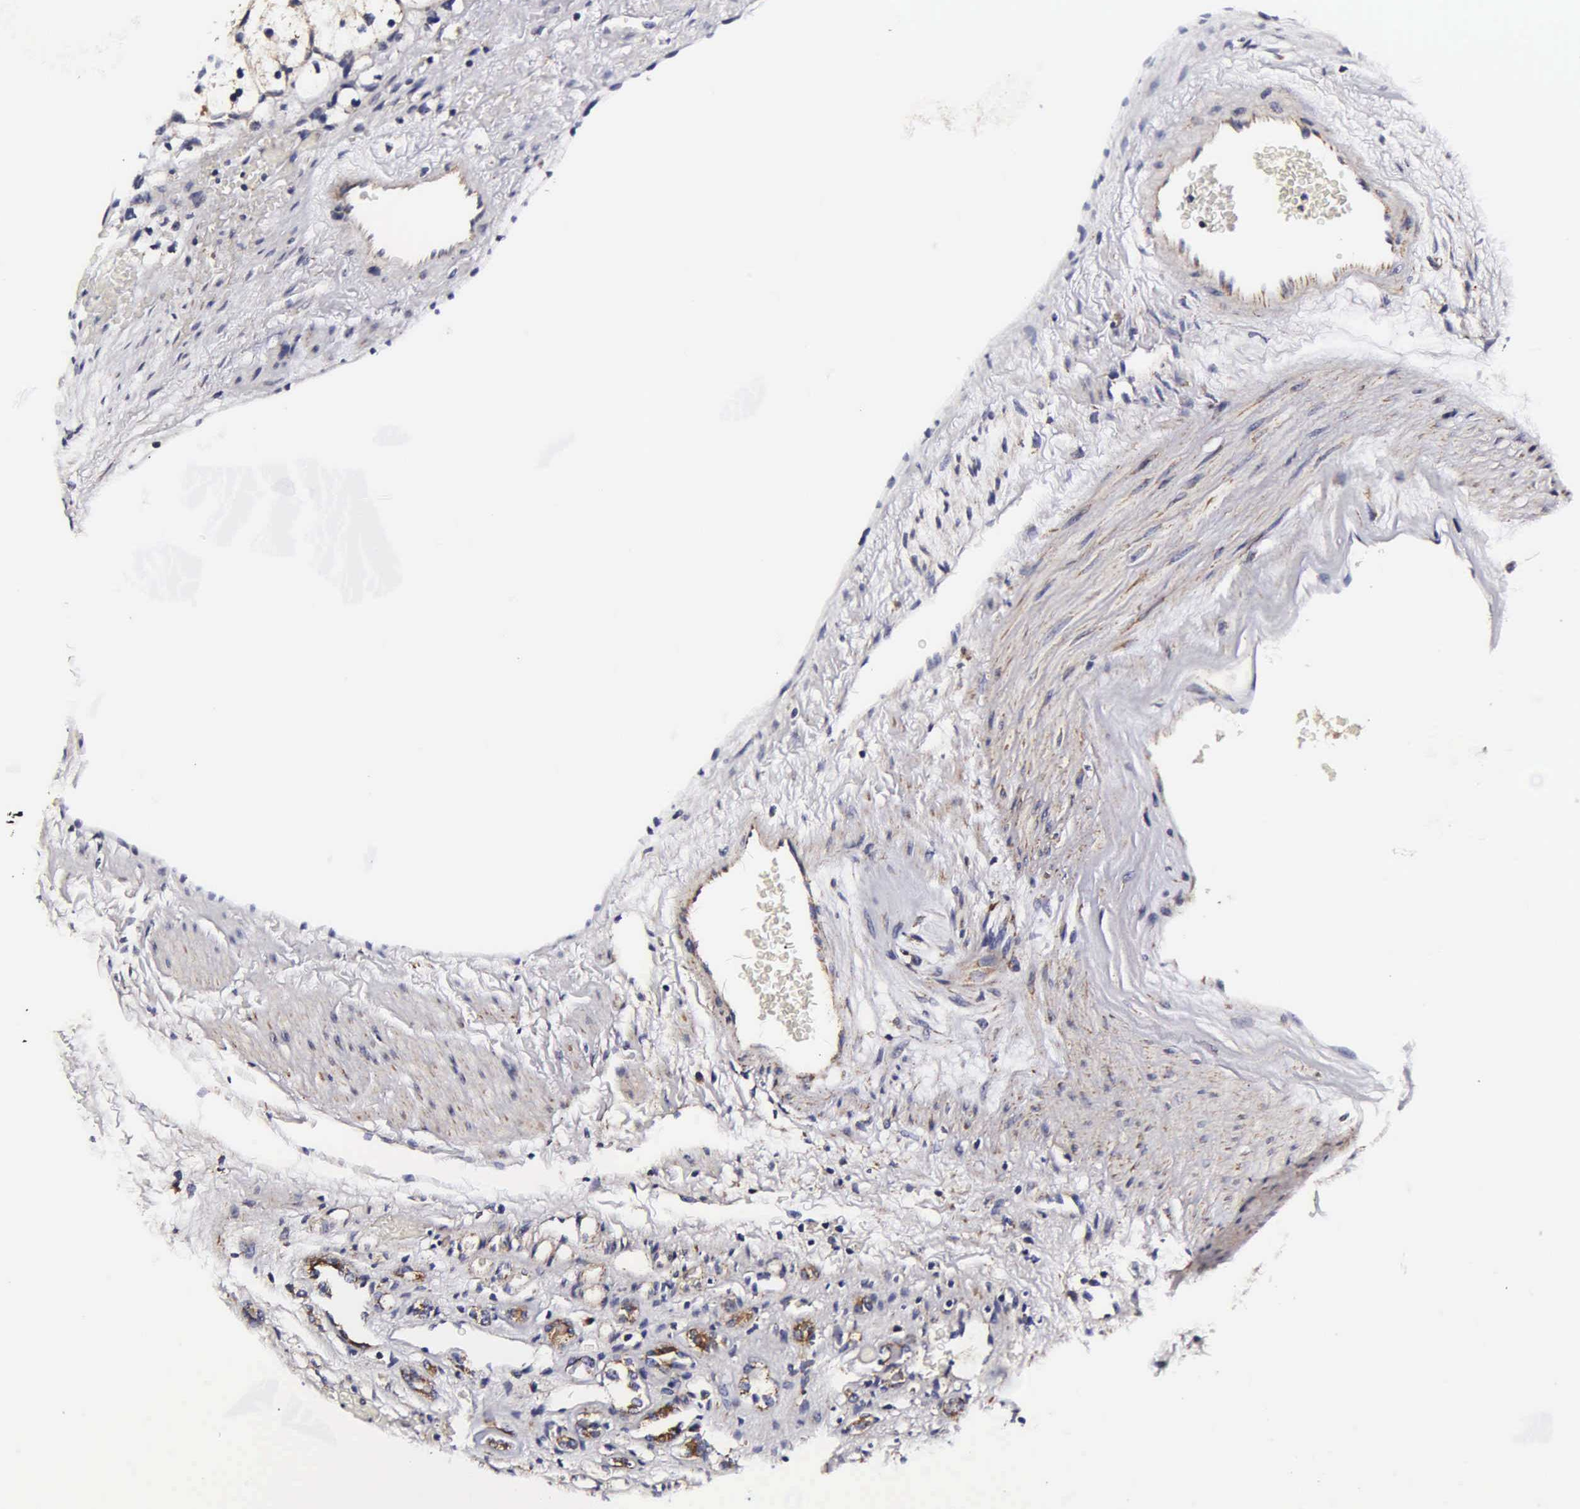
{"staining": {"intensity": "weak", "quantity": "25%-75%", "location": "cytoplasmic/membranous"}, "tissue": "renal cancer", "cell_type": "Tumor cells", "image_type": "cancer", "snomed": [{"axis": "morphology", "description": "Adenocarcinoma, NOS"}, {"axis": "topography", "description": "Kidney"}], "caption": "Protein expression analysis of human adenocarcinoma (renal) reveals weak cytoplasmic/membranous expression in approximately 25%-75% of tumor cells. (IHC, brightfield microscopy, high magnification).", "gene": "PSMA3", "patient": {"sex": "female", "age": 60}}